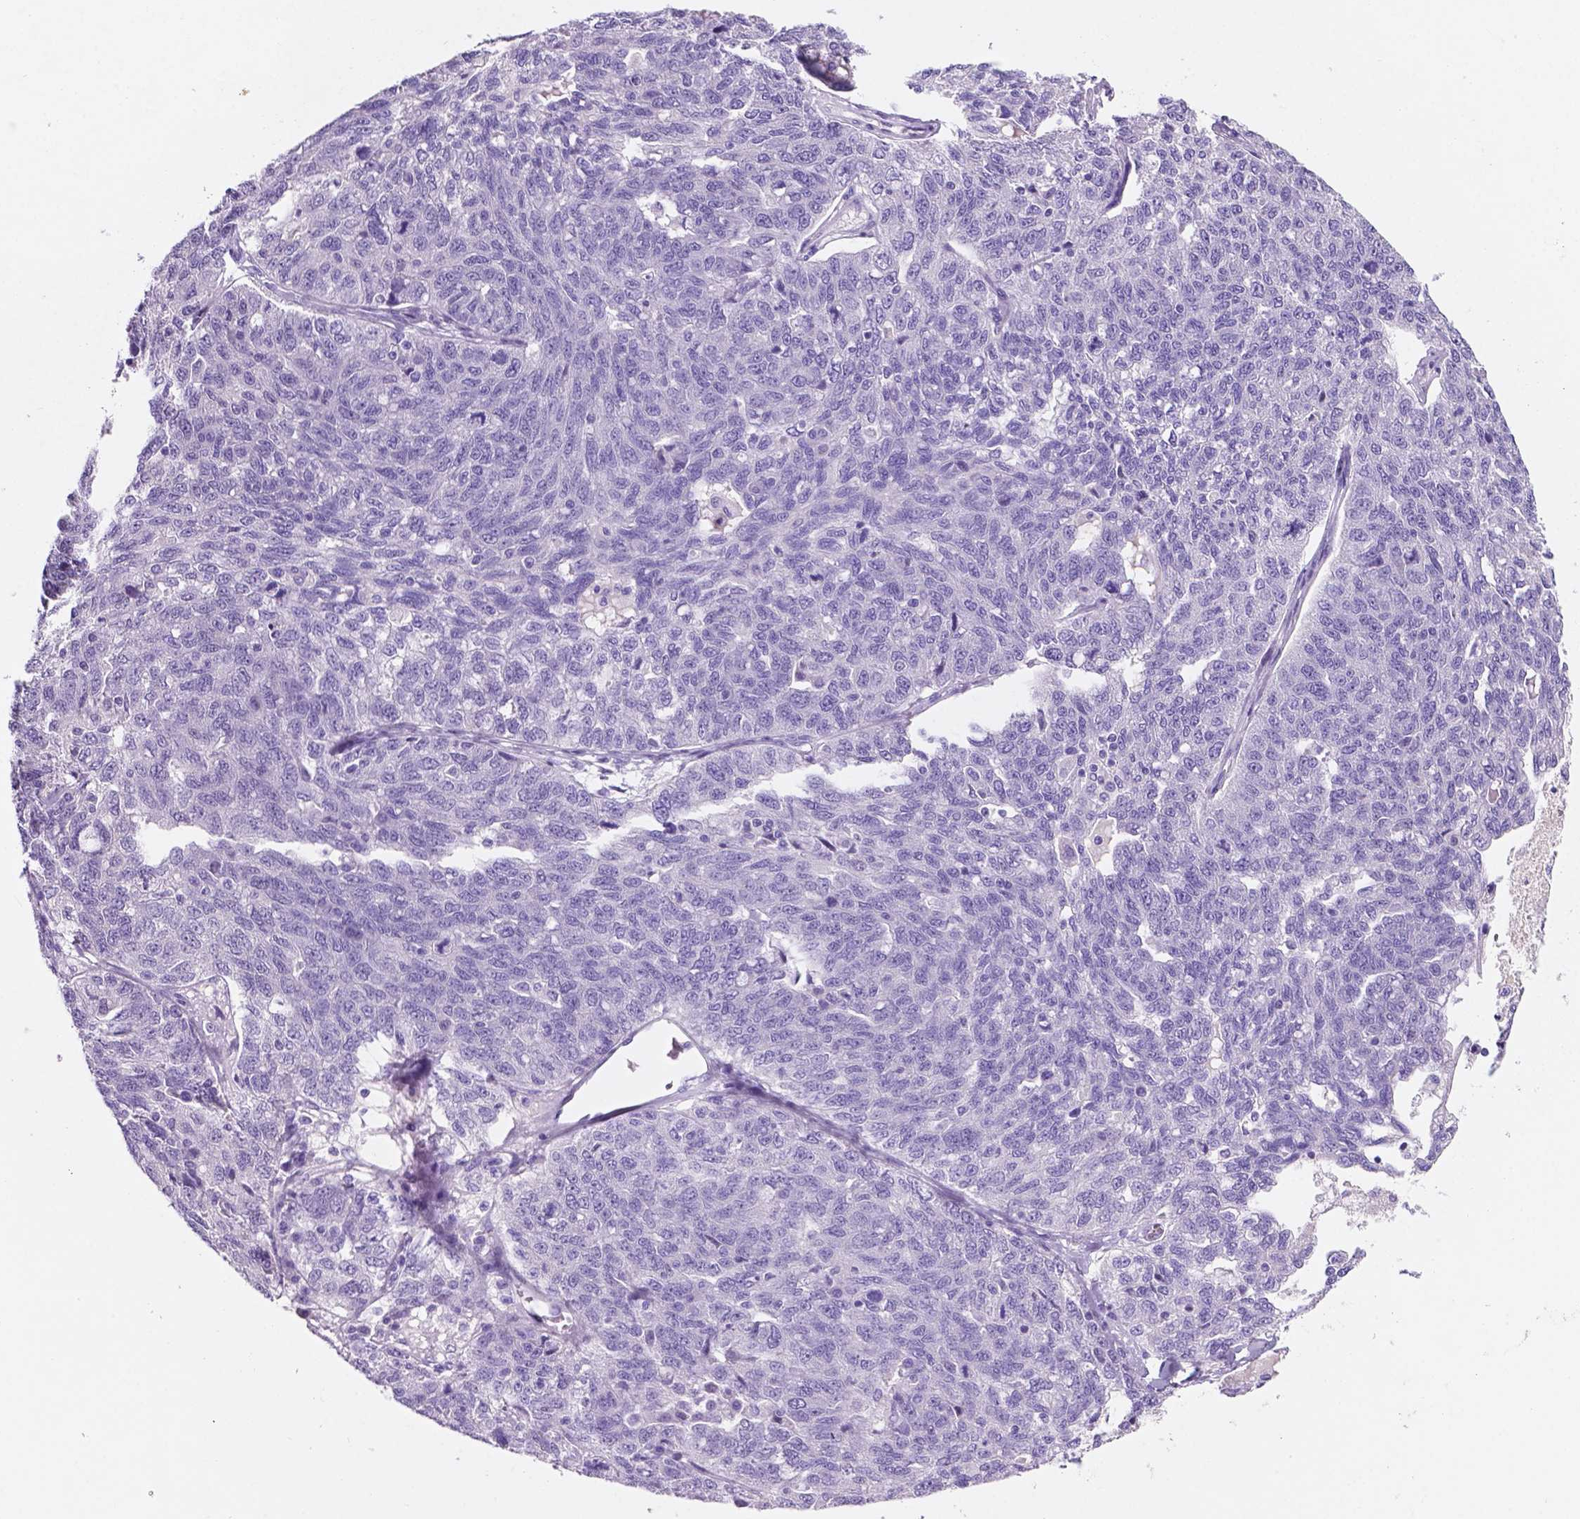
{"staining": {"intensity": "negative", "quantity": "none", "location": "none"}, "tissue": "ovarian cancer", "cell_type": "Tumor cells", "image_type": "cancer", "snomed": [{"axis": "morphology", "description": "Cystadenocarcinoma, serous, NOS"}, {"axis": "topography", "description": "Ovary"}], "caption": "High power microscopy histopathology image of an immunohistochemistry image of ovarian cancer, revealing no significant positivity in tumor cells.", "gene": "EBLN2", "patient": {"sex": "female", "age": 71}}